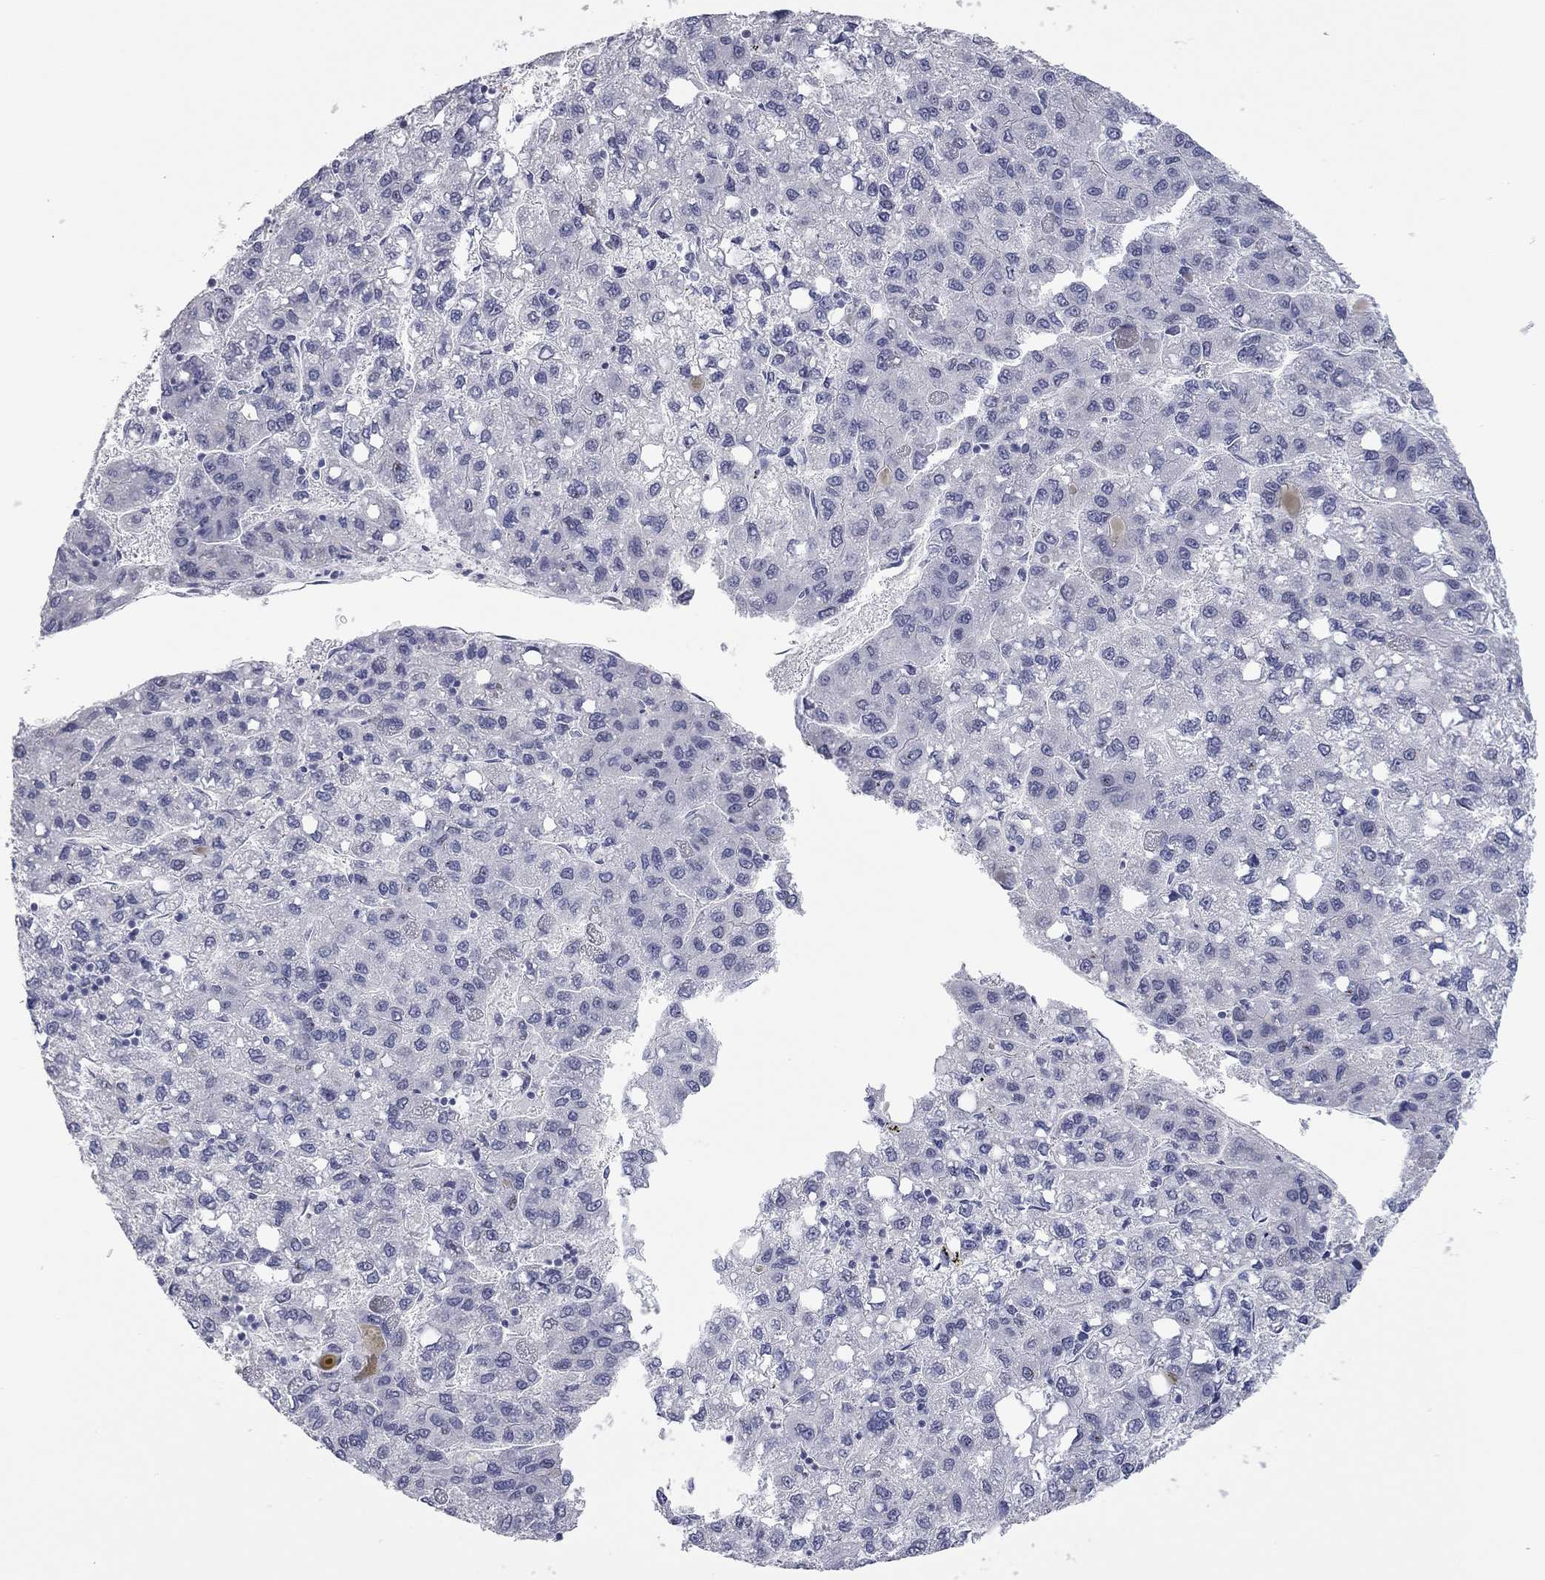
{"staining": {"intensity": "negative", "quantity": "none", "location": "none"}, "tissue": "liver cancer", "cell_type": "Tumor cells", "image_type": "cancer", "snomed": [{"axis": "morphology", "description": "Carcinoma, Hepatocellular, NOS"}, {"axis": "topography", "description": "Liver"}], "caption": "Tumor cells show no significant protein staining in liver cancer (hepatocellular carcinoma). (DAB immunohistochemistry (IHC) visualized using brightfield microscopy, high magnification).", "gene": "AK8", "patient": {"sex": "female", "age": 82}}